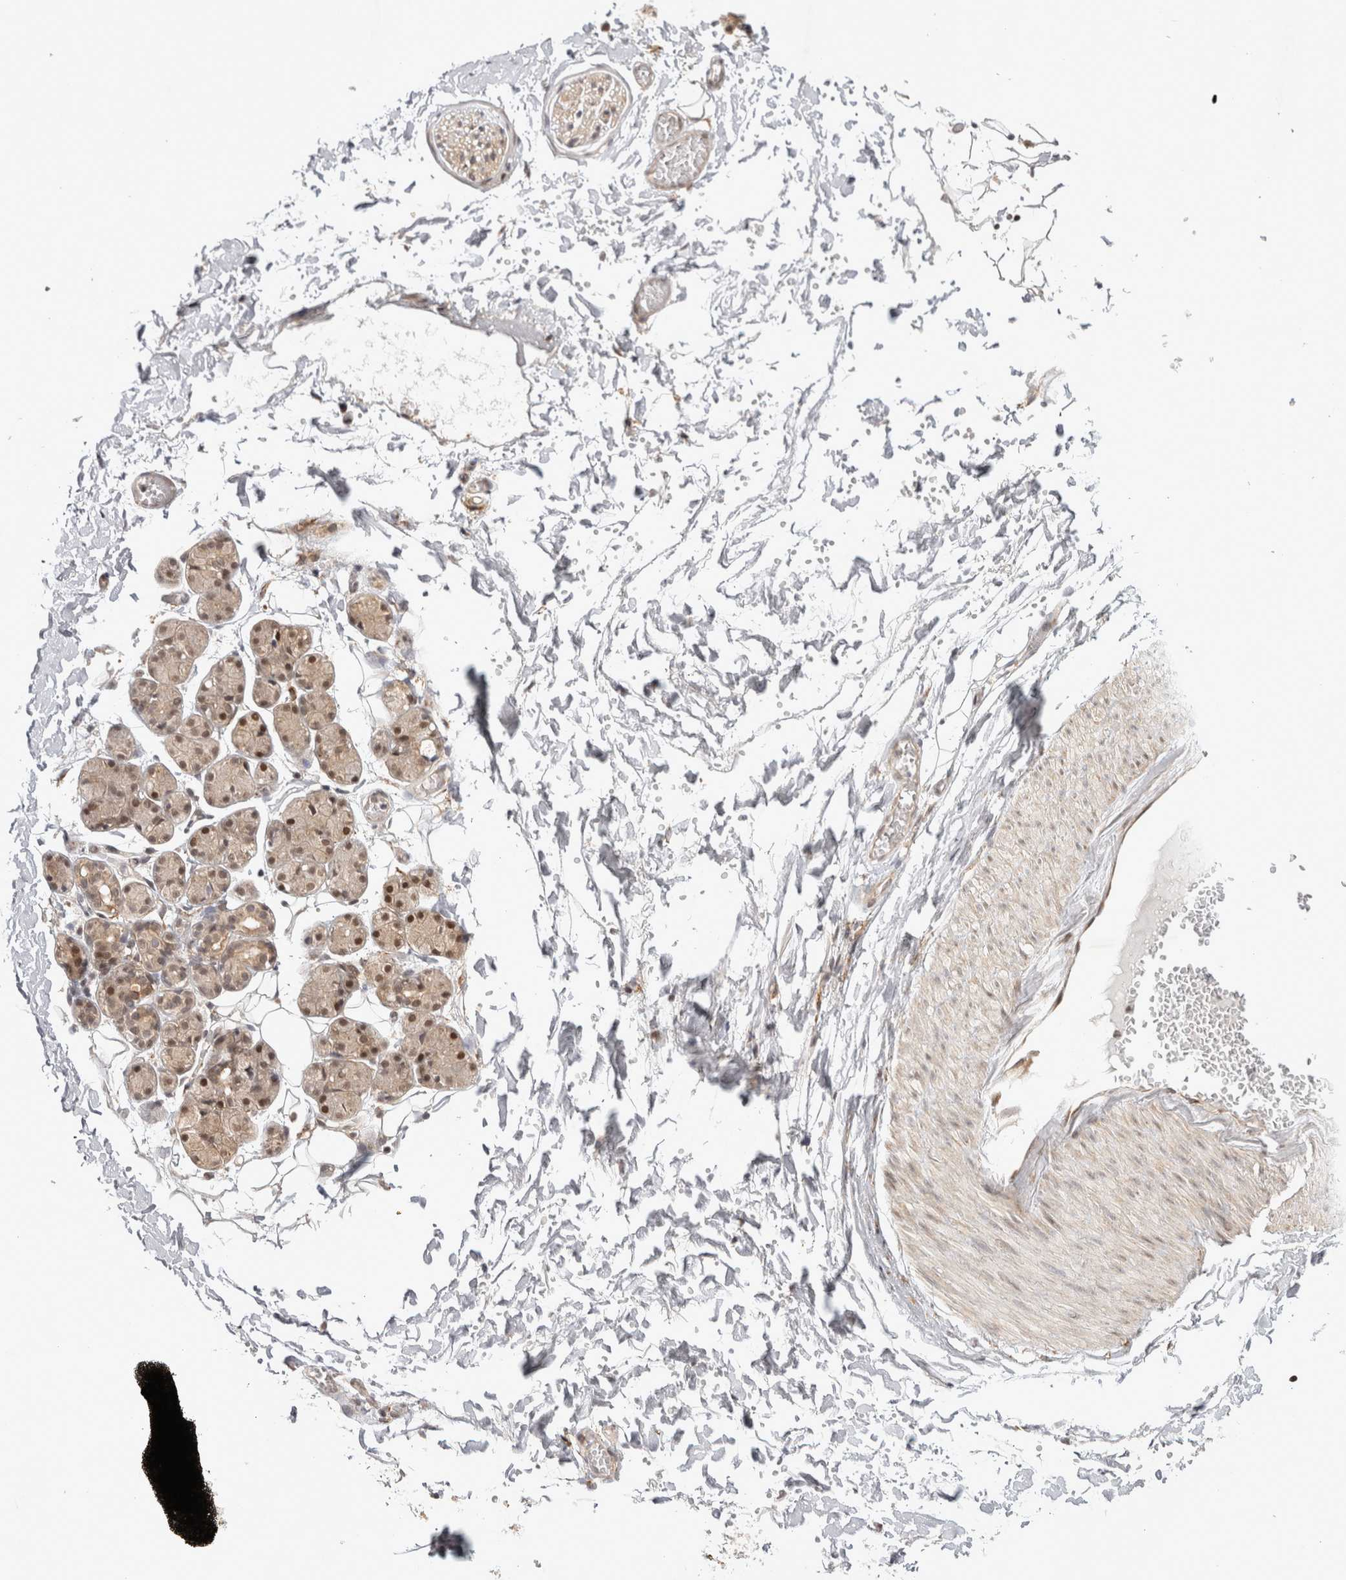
{"staining": {"intensity": "moderate", "quantity": ">75%", "location": "cytoplasmic/membranous,nuclear"}, "tissue": "salivary gland", "cell_type": "Glandular cells", "image_type": "normal", "snomed": [{"axis": "morphology", "description": "Normal tissue, NOS"}, {"axis": "topography", "description": "Salivary gland"}], "caption": "This histopathology image reveals immunohistochemistry staining of unremarkable salivary gland, with medium moderate cytoplasmic/membranous,nuclear expression in about >75% of glandular cells.", "gene": "ZNF318", "patient": {"sex": "male", "age": 63}}